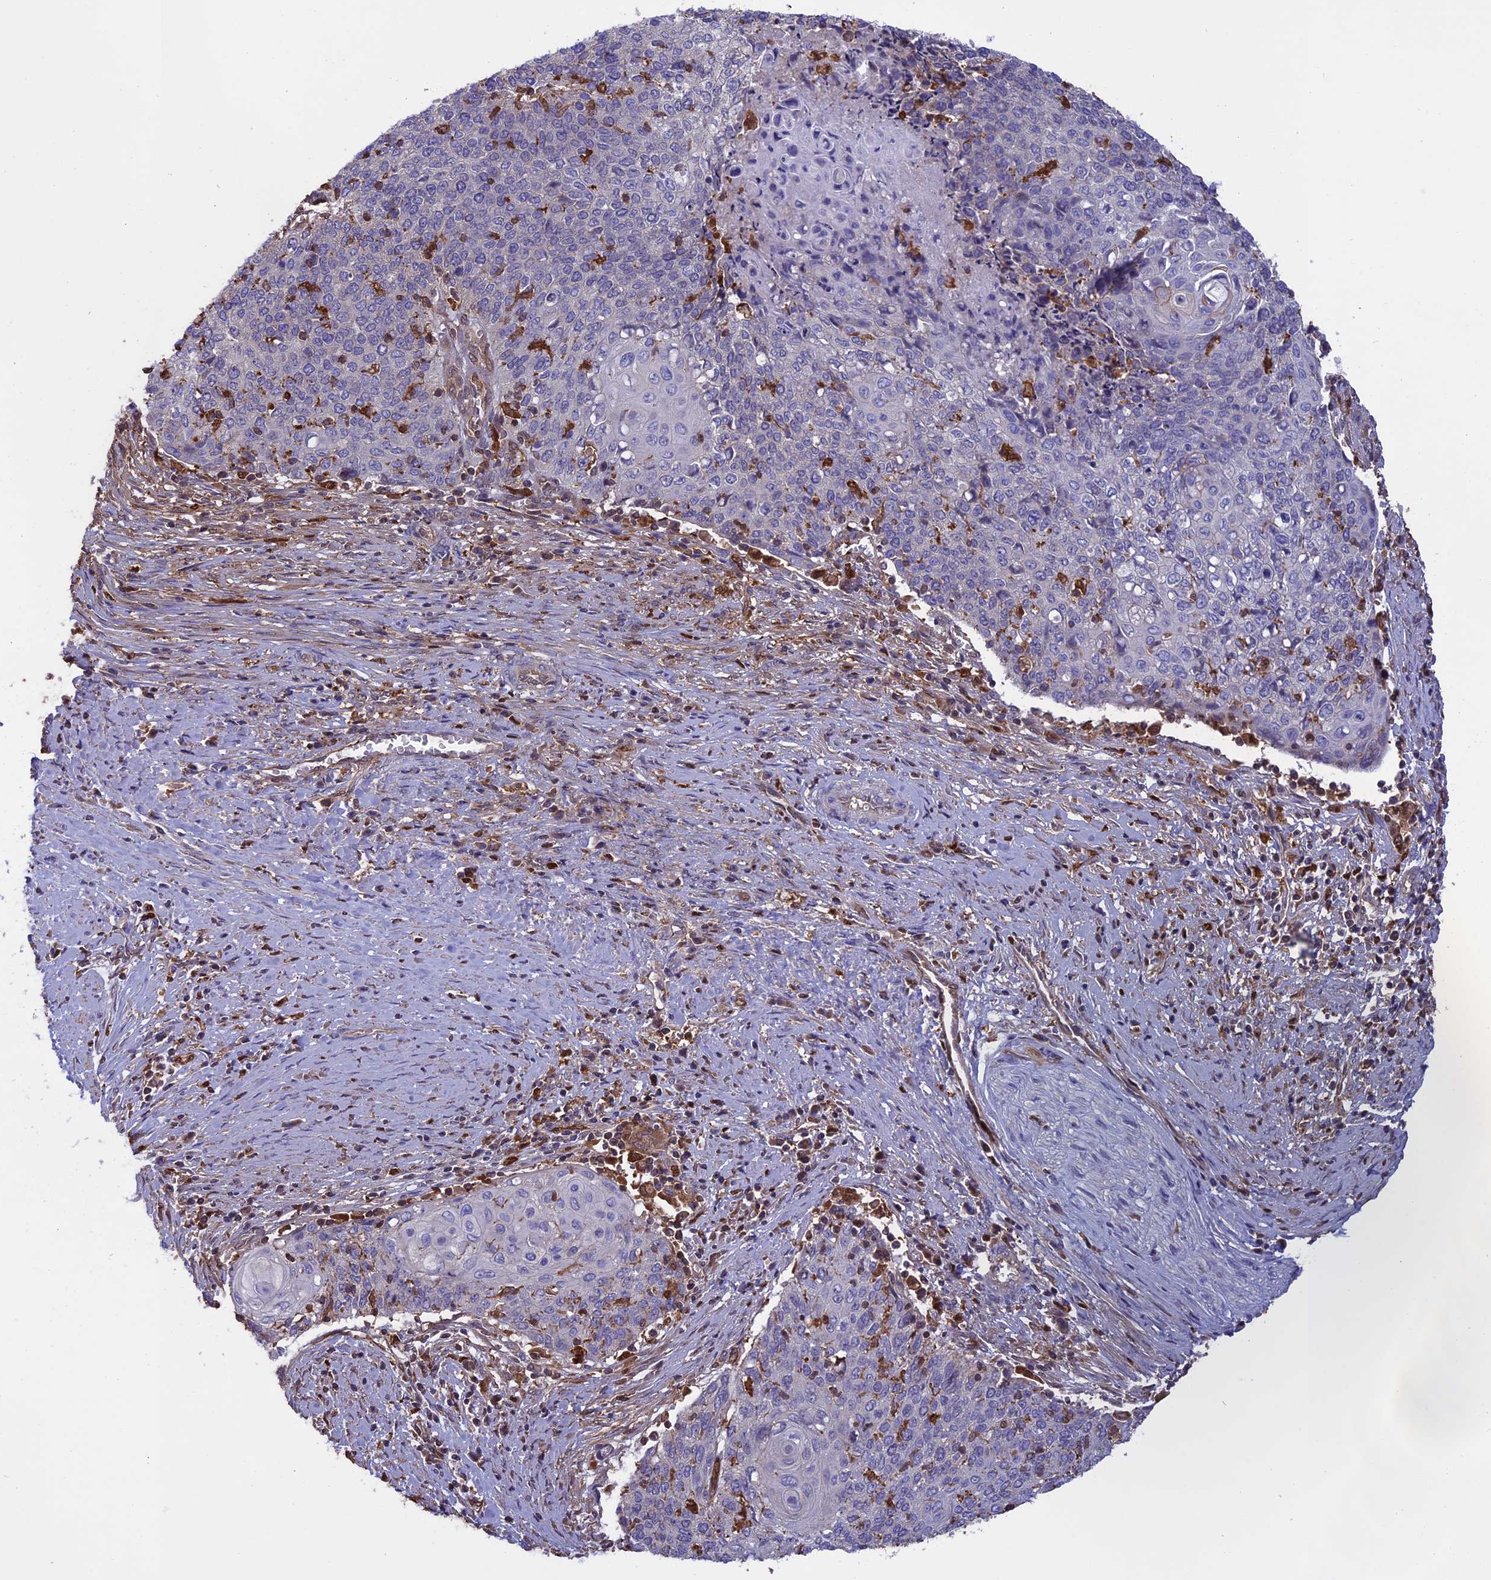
{"staining": {"intensity": "negative", "quantity": "none", "location": "none"}, "tissue": "cervical cancer", "cell_type": "Tumor cells", "image_type": "cancer", "snomed": [{"axis": "morphology", "description": "Squamous cell carcinoma, NOS"}, {"axis": "topography", "description": "Cervix"}], "caption": "This is a photomicrograph of immunohistochemistry staining of cervical cancer, which shows no staining in tumor cells.", "gene": "ARHGAP18", "patient": {"sex": "female", "age": 39}}